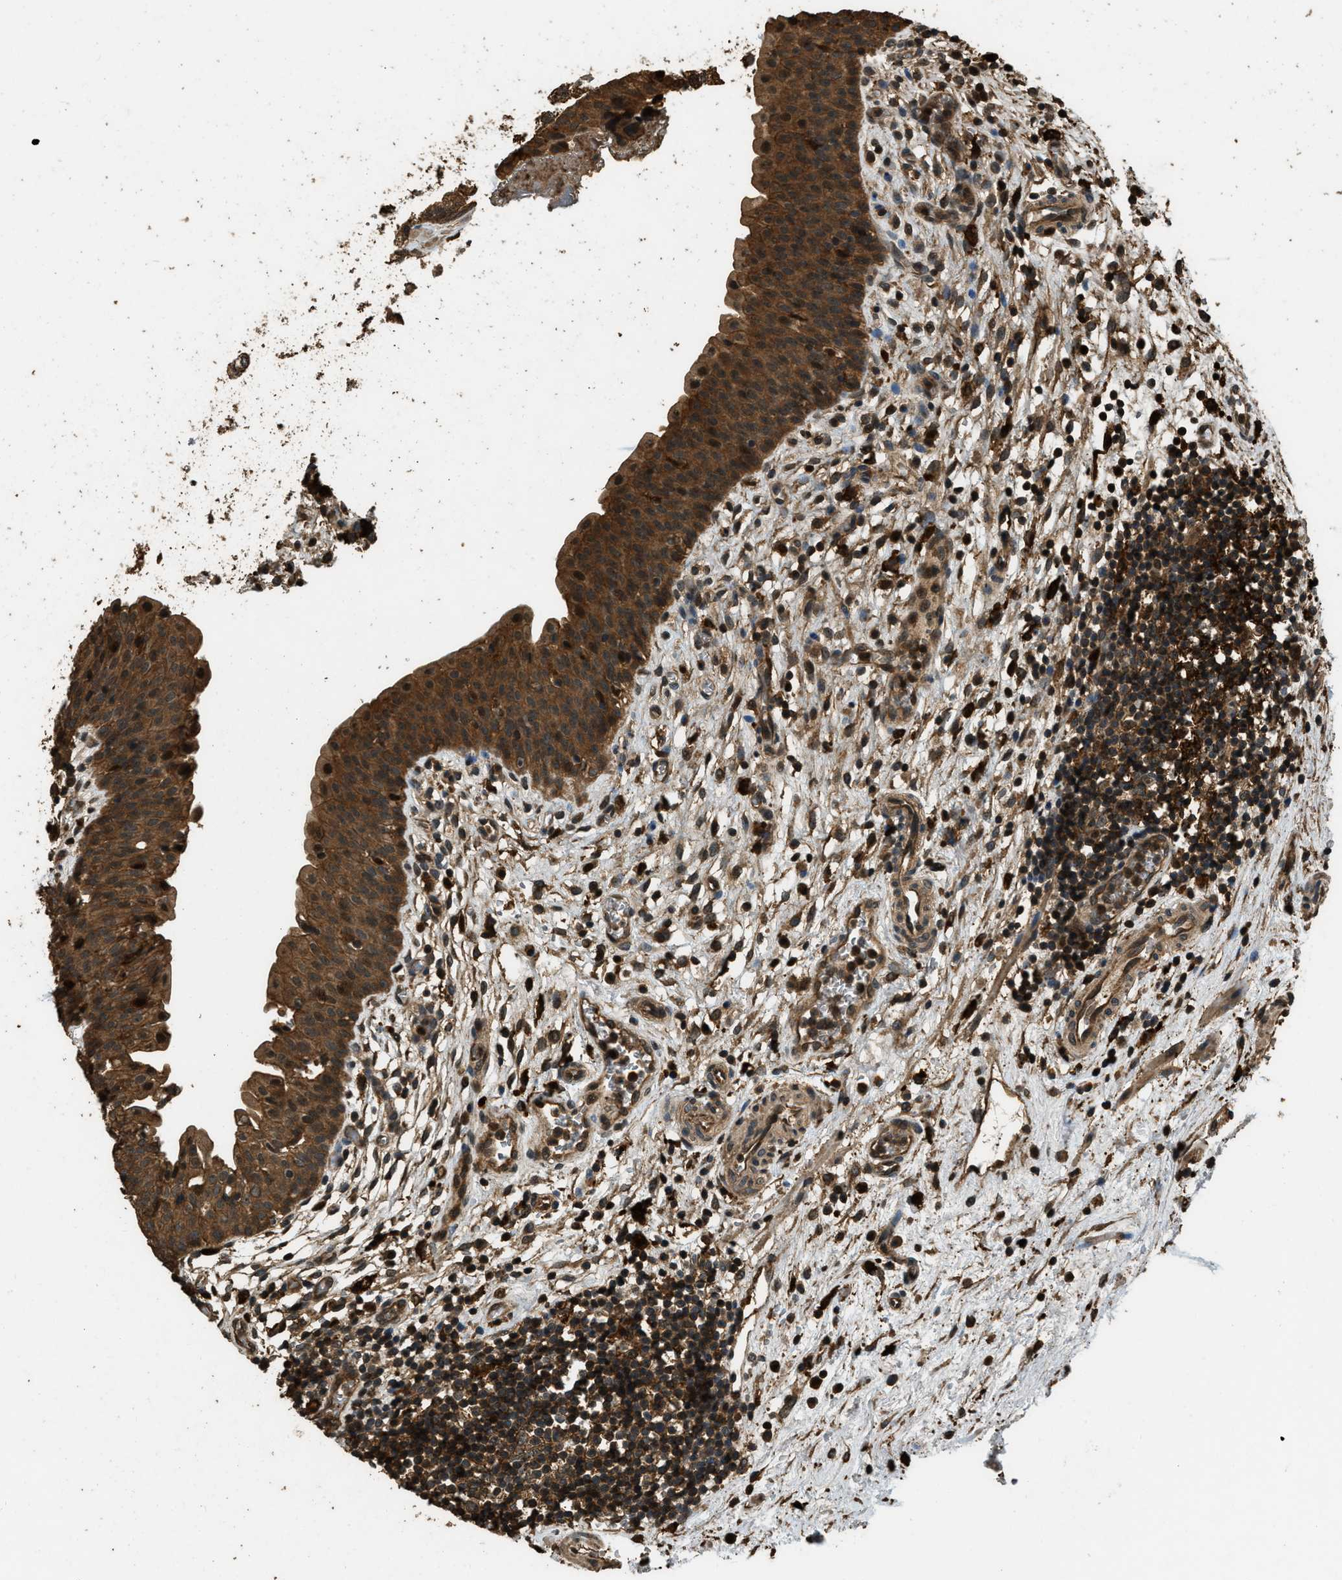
{"staining": {"intensity": "moderate", "quantity": ">75%", "location": "cytoplasmic/membranous"}, "tissue": "urinary bladder", "cell_type": "Urothelial cells", "image_type": "normal", "snomed": [{"axis": "morphology", "description": "Normal tissue, NOS"}, {"axis": "topography", "description": "Urinary bladder"}], "caption": "Immunohistochemical staining of benign human urinary bladder reveals >75% levels of moderate cytoplasmic/membranous protein staining in about >75% of urothelial cells.", "gene": "RAP2A", "patient": {"sex": "male", "age": 37}}